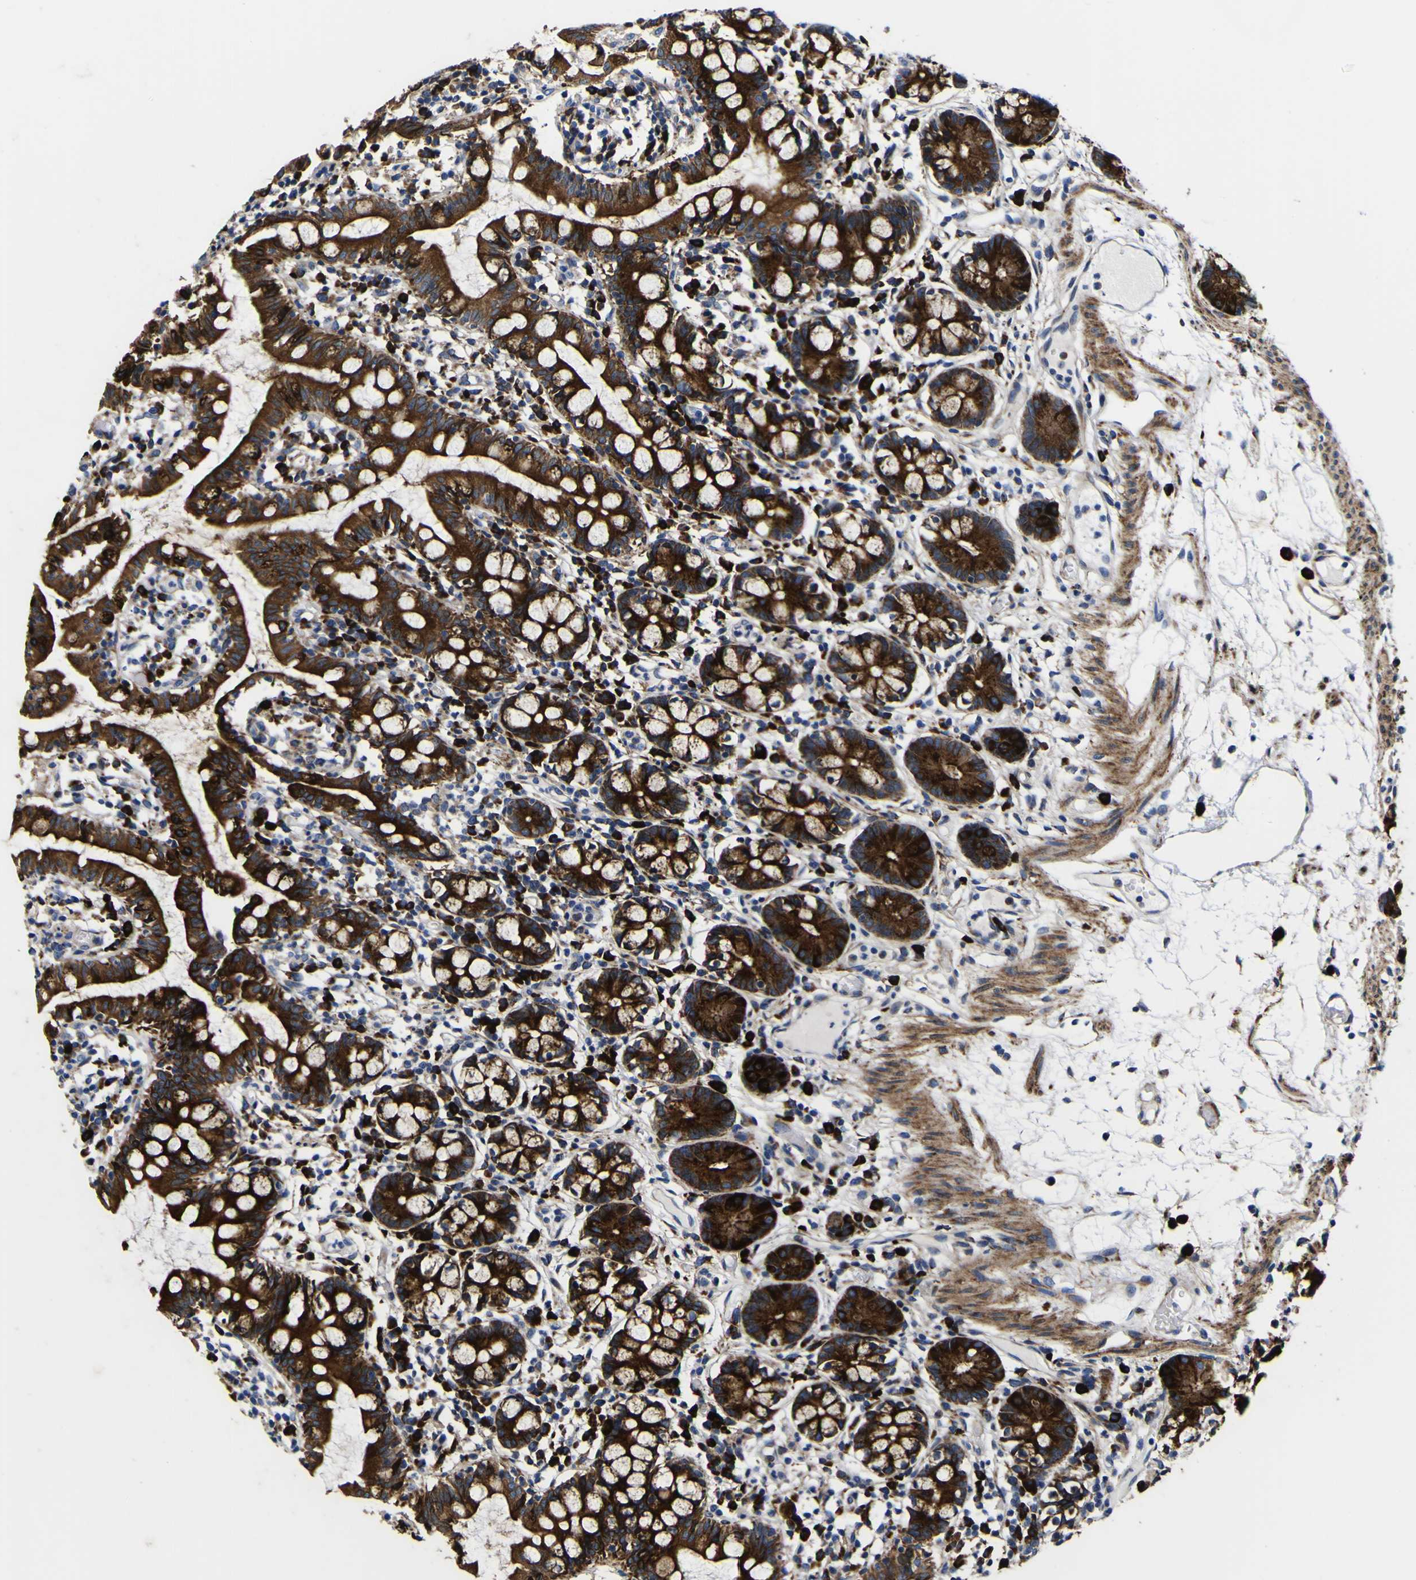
{"staining": {"intensity": "strong", "quantity": ">75%", "location": "cytoplasmic/membranous"}, "tissue": "small intestine", "cell_type": "Glandular cells", "image_type": "normal", "snomed": [{"axis": "morphology", "description": "Normal tissue, NOS"}, {"axis": "morphology", "description": "Cystadenocarcinoma, serous, Metastatic site"}, {"axis": "topography", "description": "Small intestine"}], "caption": "Immunohistochemistry (DAB) staining of benign small intestine reveals strong cytoplasmic/membranous protein expression in approximately >75% of glandular cells. (Stains: DAB (3,3'-diaminobenzidine) in brown, nuclei in blue, Microscopy: brightfield microscopy at high magnification).", "gene": "SCD", "patient": {"sex": "female", "age": 61}}